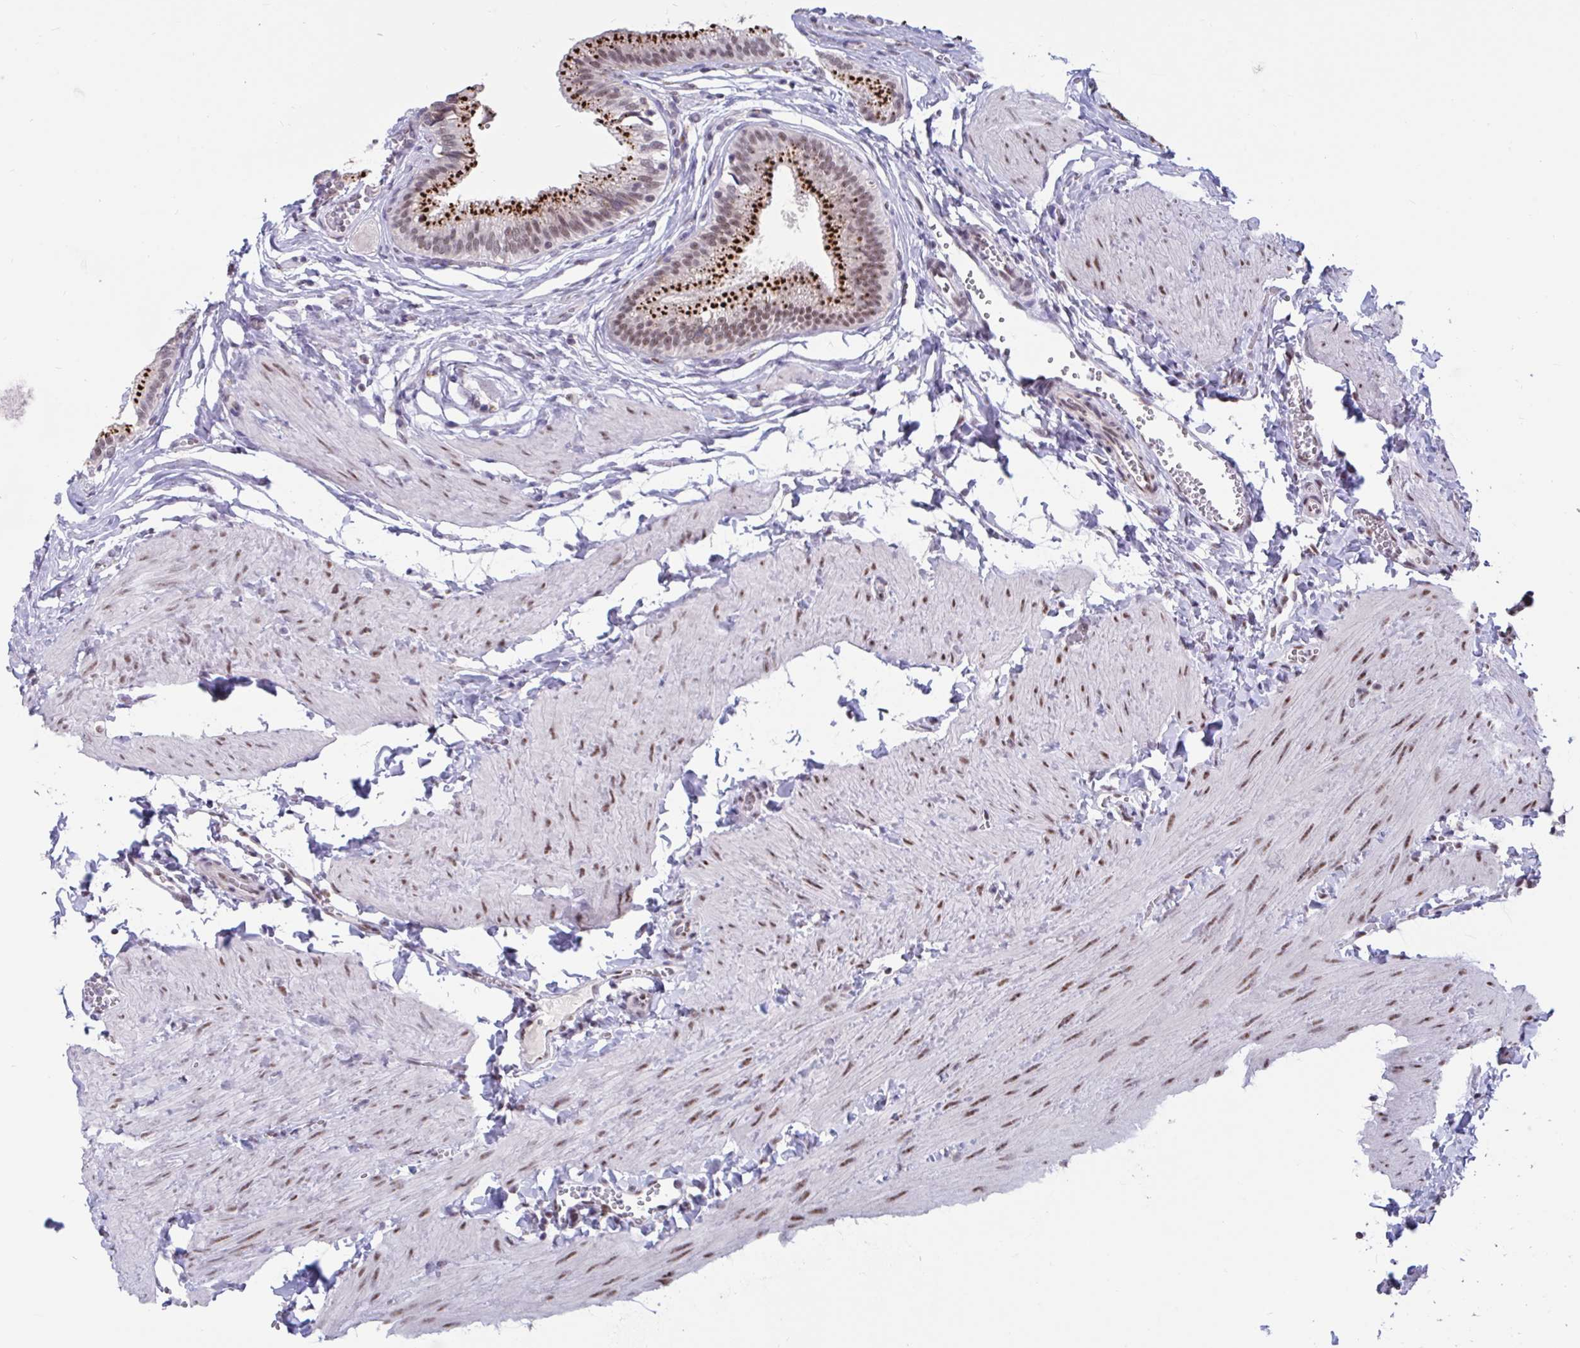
{"staining": {"intensity": "strong", "quantity": "25%-75%", "location": "cytoplasmic/membranous,nuclear"}, "tissue": "gallbladder", "cell_type": "Glandular cells", "image_type": "normal", "snomed": [{"axis": "morphology", "description": "Normal tissue, NOS"}, {"axis": "topography", "description": "Gallbladder"}, {"axis": "topography", "description": "Peripheral nerve tissue"}], "caption": "Protein expression by immunohistochemistry (IHC) displays strong cytoplasmic/membranous,nuclear staining in about 25%-75% of glandular cells in unremarkable gallbladder.", "gene": "DDX39A", "patient": {"sex": "male", "age": 17}}